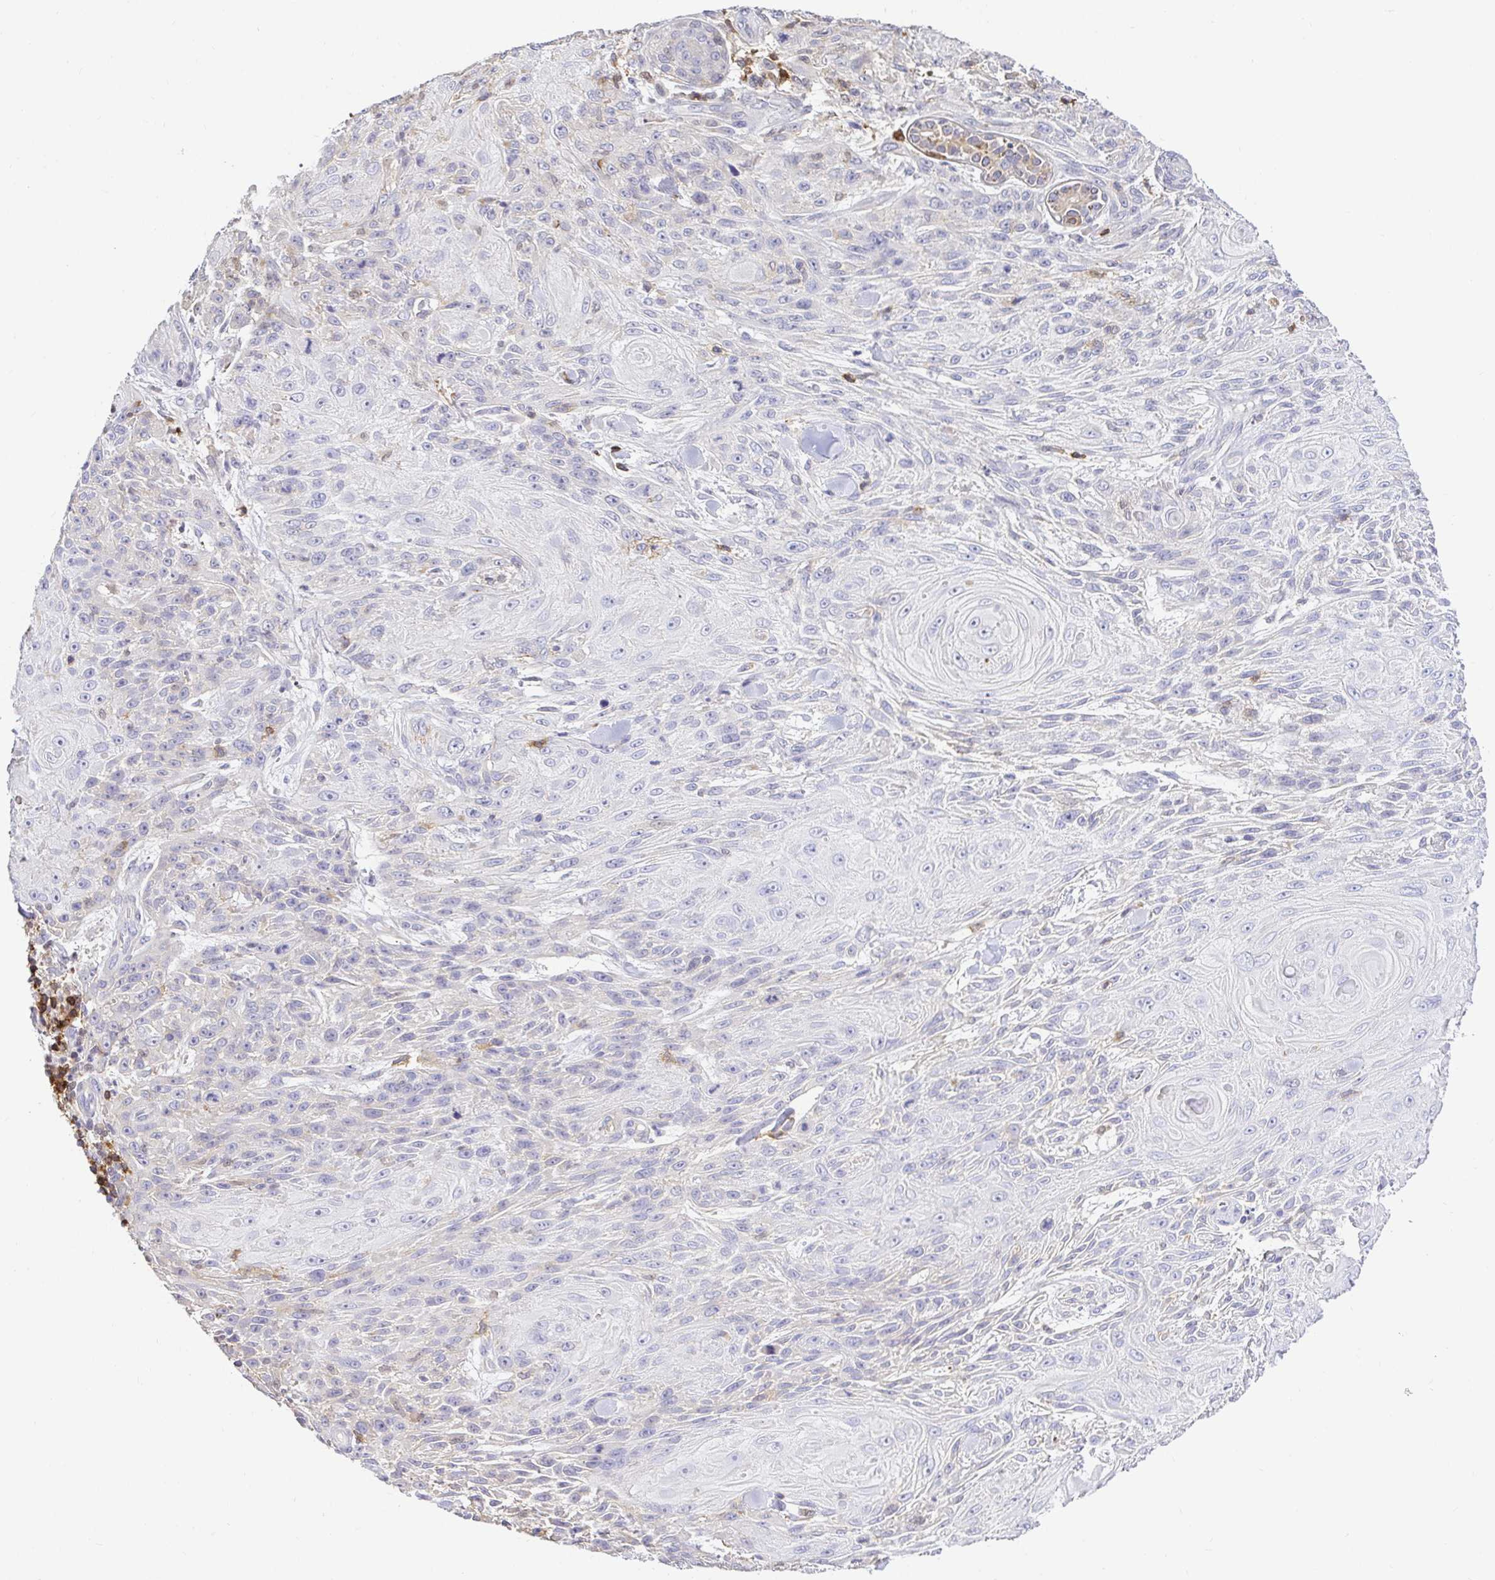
{"staining": {"intensity": "negative", "quantity": "none", "location": "none"}, "tissue": "skin cancer", "cell_type": "Tumor cells", "image_type": "cancer", "snomed": [{"axis": "morphology", "description": "Squamous cell carcinoma, NOS"}, {"axis": "topography", "description": "Skin"}], "caption": "This is an IHC micrograph of skin squamous cell carcinoma. There is no staining in tumor cells.", "gene": "SKAP1", "patient": {"sex": "male", "age": 88}}